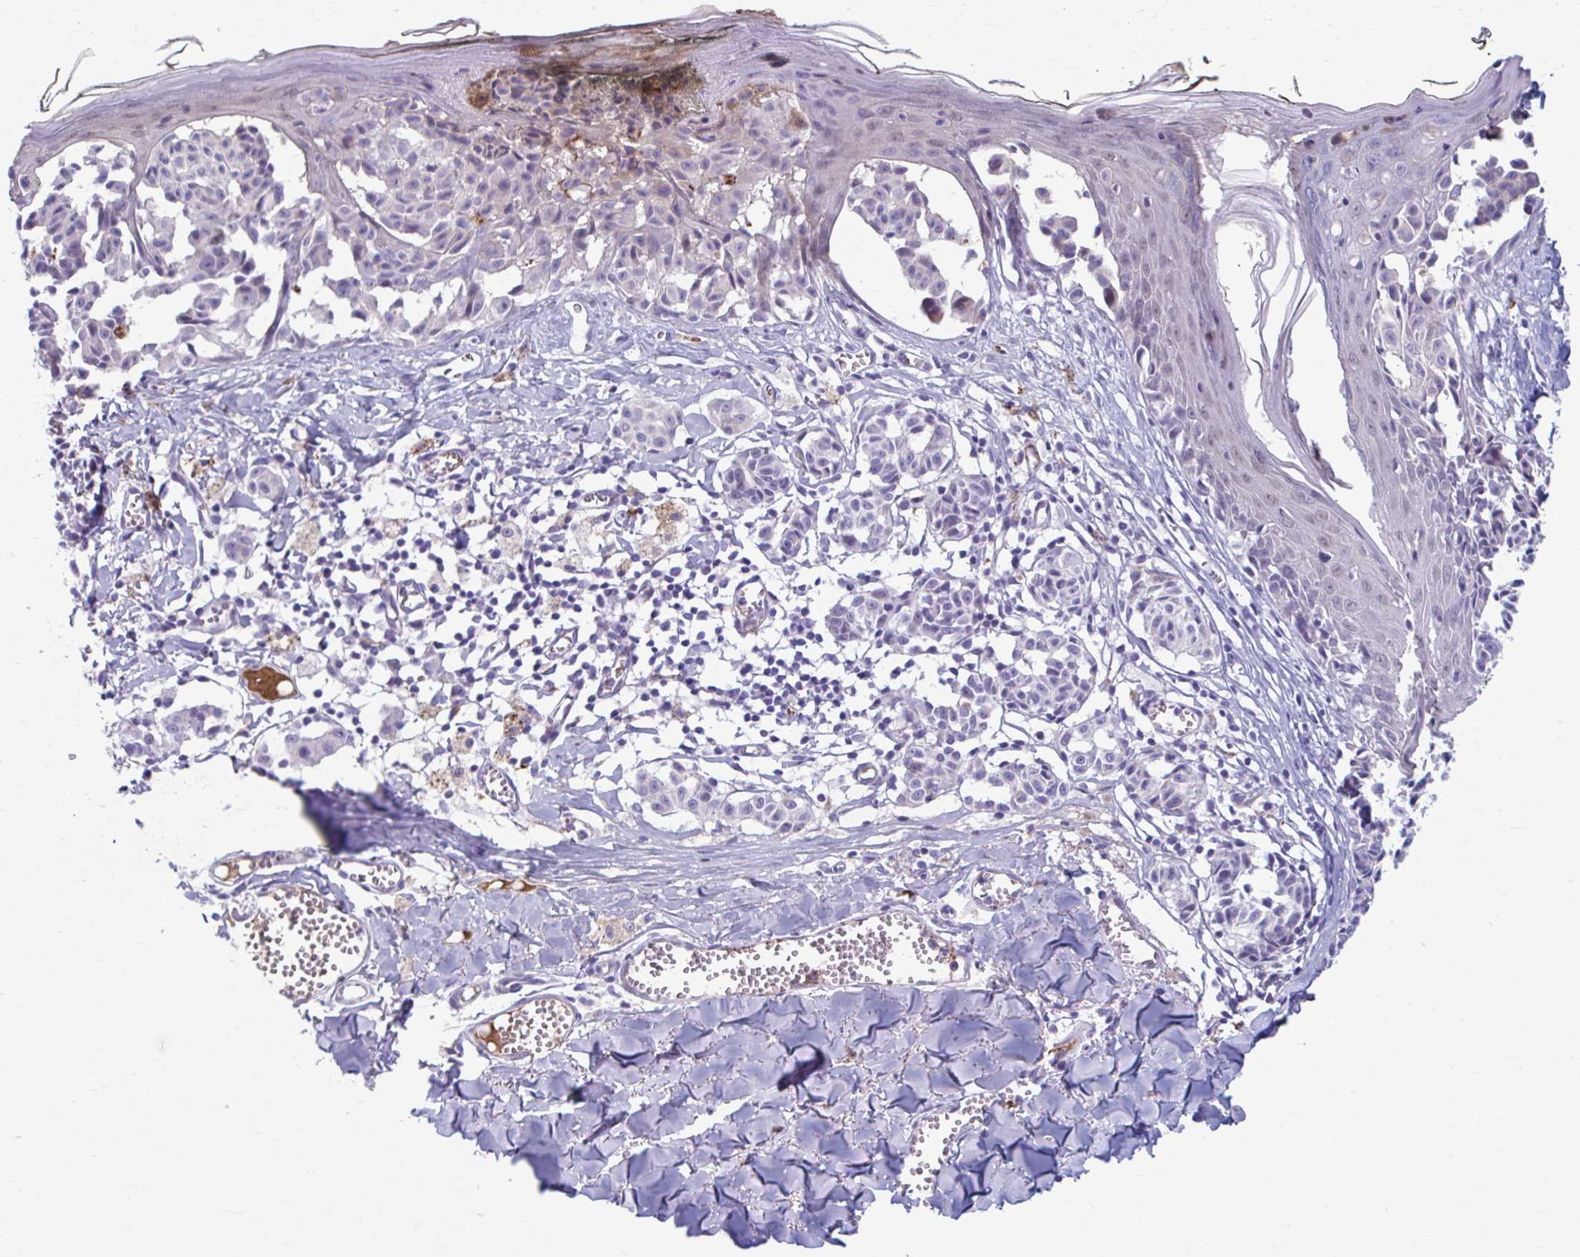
{"staining": {"intensity": "negative", "quantity": "none", "location": "none"}, "tissue": "melanoma", "cell_type": "Tumor cells", "image_type": "cancer", "snomed": [{"axis": "morphology", "description": "Malignant melanoma, NOS"}, {"axis": "topography", "description": "Skin"}], "caption": "Protein analysis of malignant melanoma reveals no significant staining in tumor cells.", "gene": "C12orf71", "patient": {"sex": "female", "age": 43}}